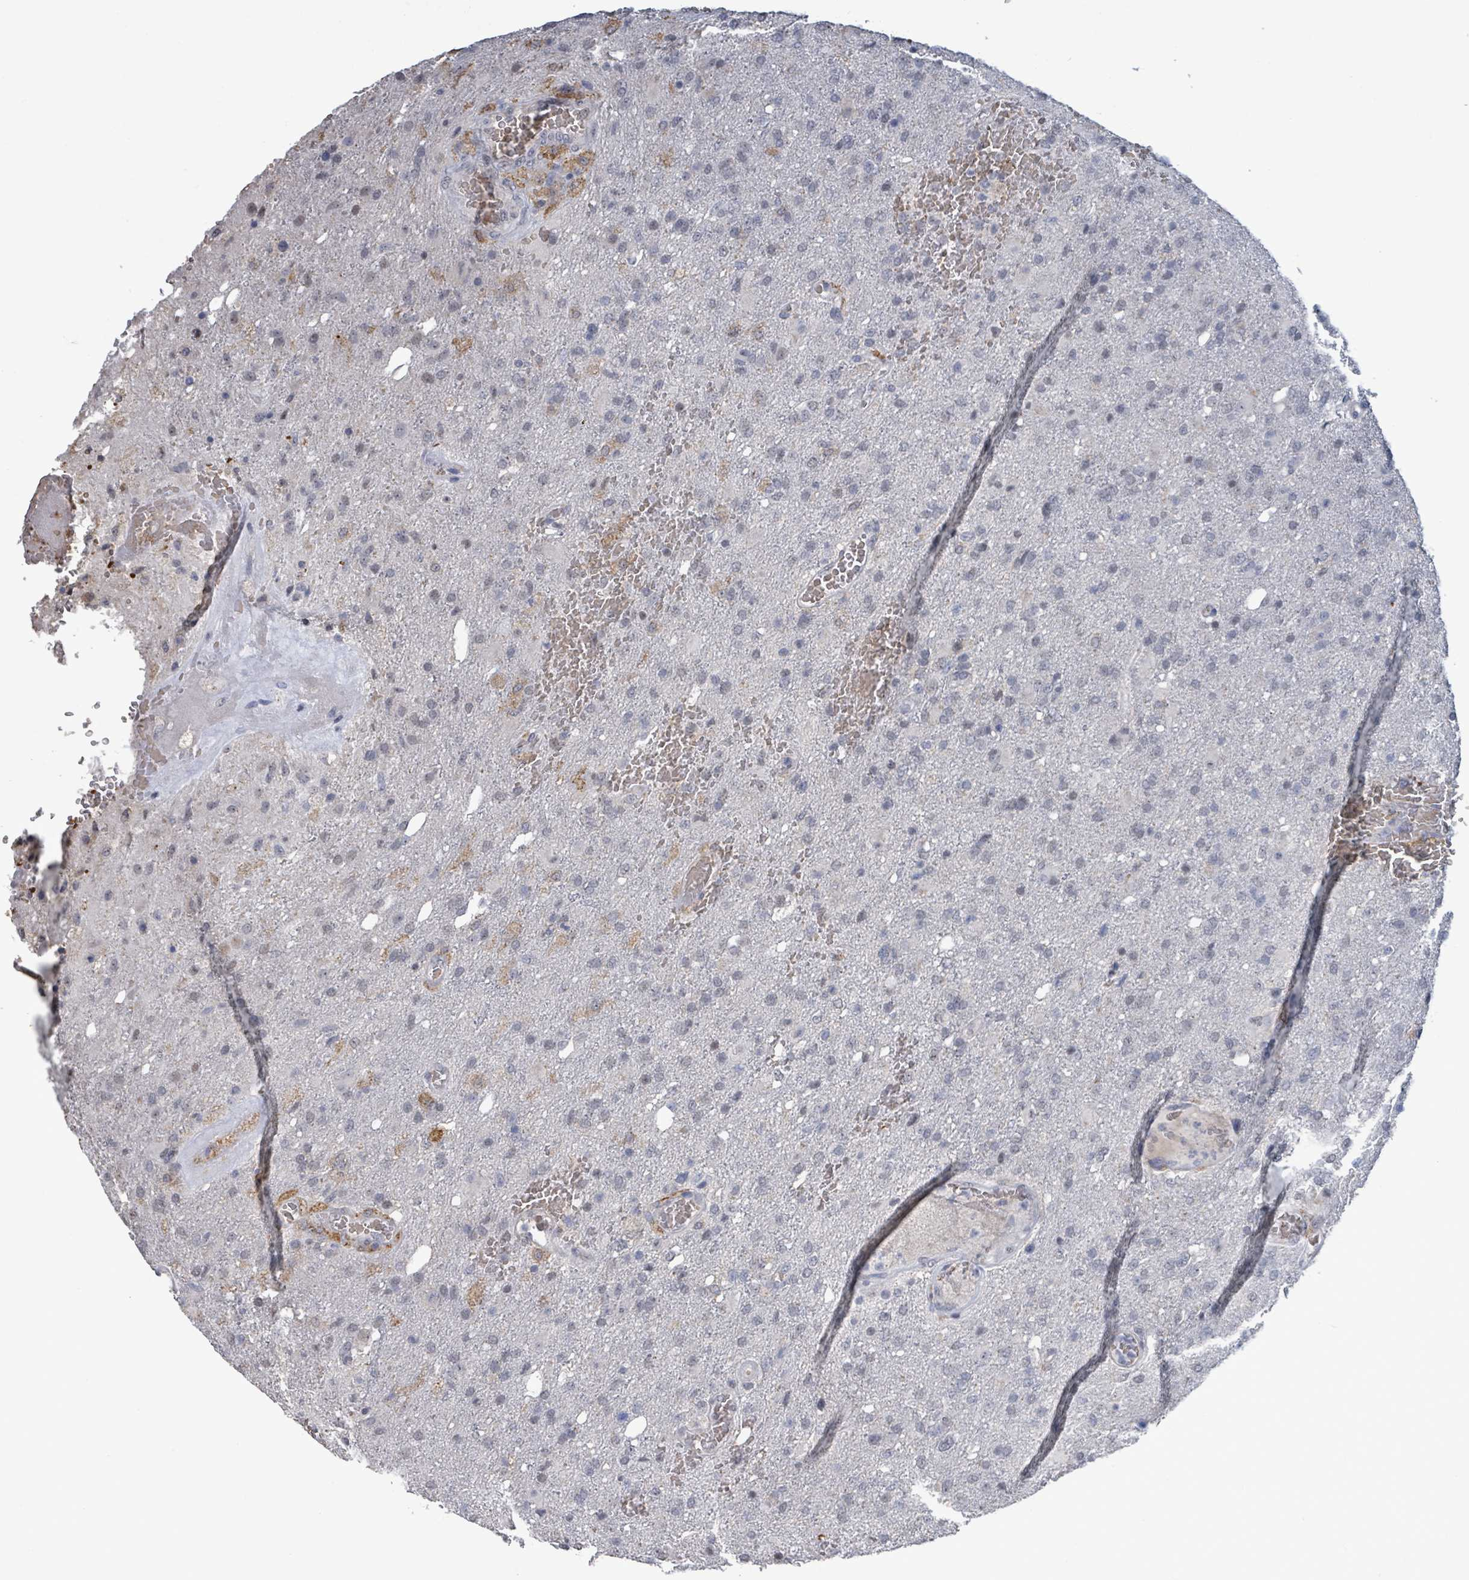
{"staining": {"intensity": "negative", "quantity": "none", "location": "none"}, "tissue": "glioma", "cell_type": "Tumor cells", "image_type": "cancer", "snomed": [{"axis": "morphology", "description": "Glioma, malignant, High grade"}, {"axis": "topography", "description": "Brain"}], "caption": "Immunohistochemical staining of human glioma shows no significant staining in tumor cells.", "gene": "SEBOX", "patient": {"sex": "female", "age": 74}}